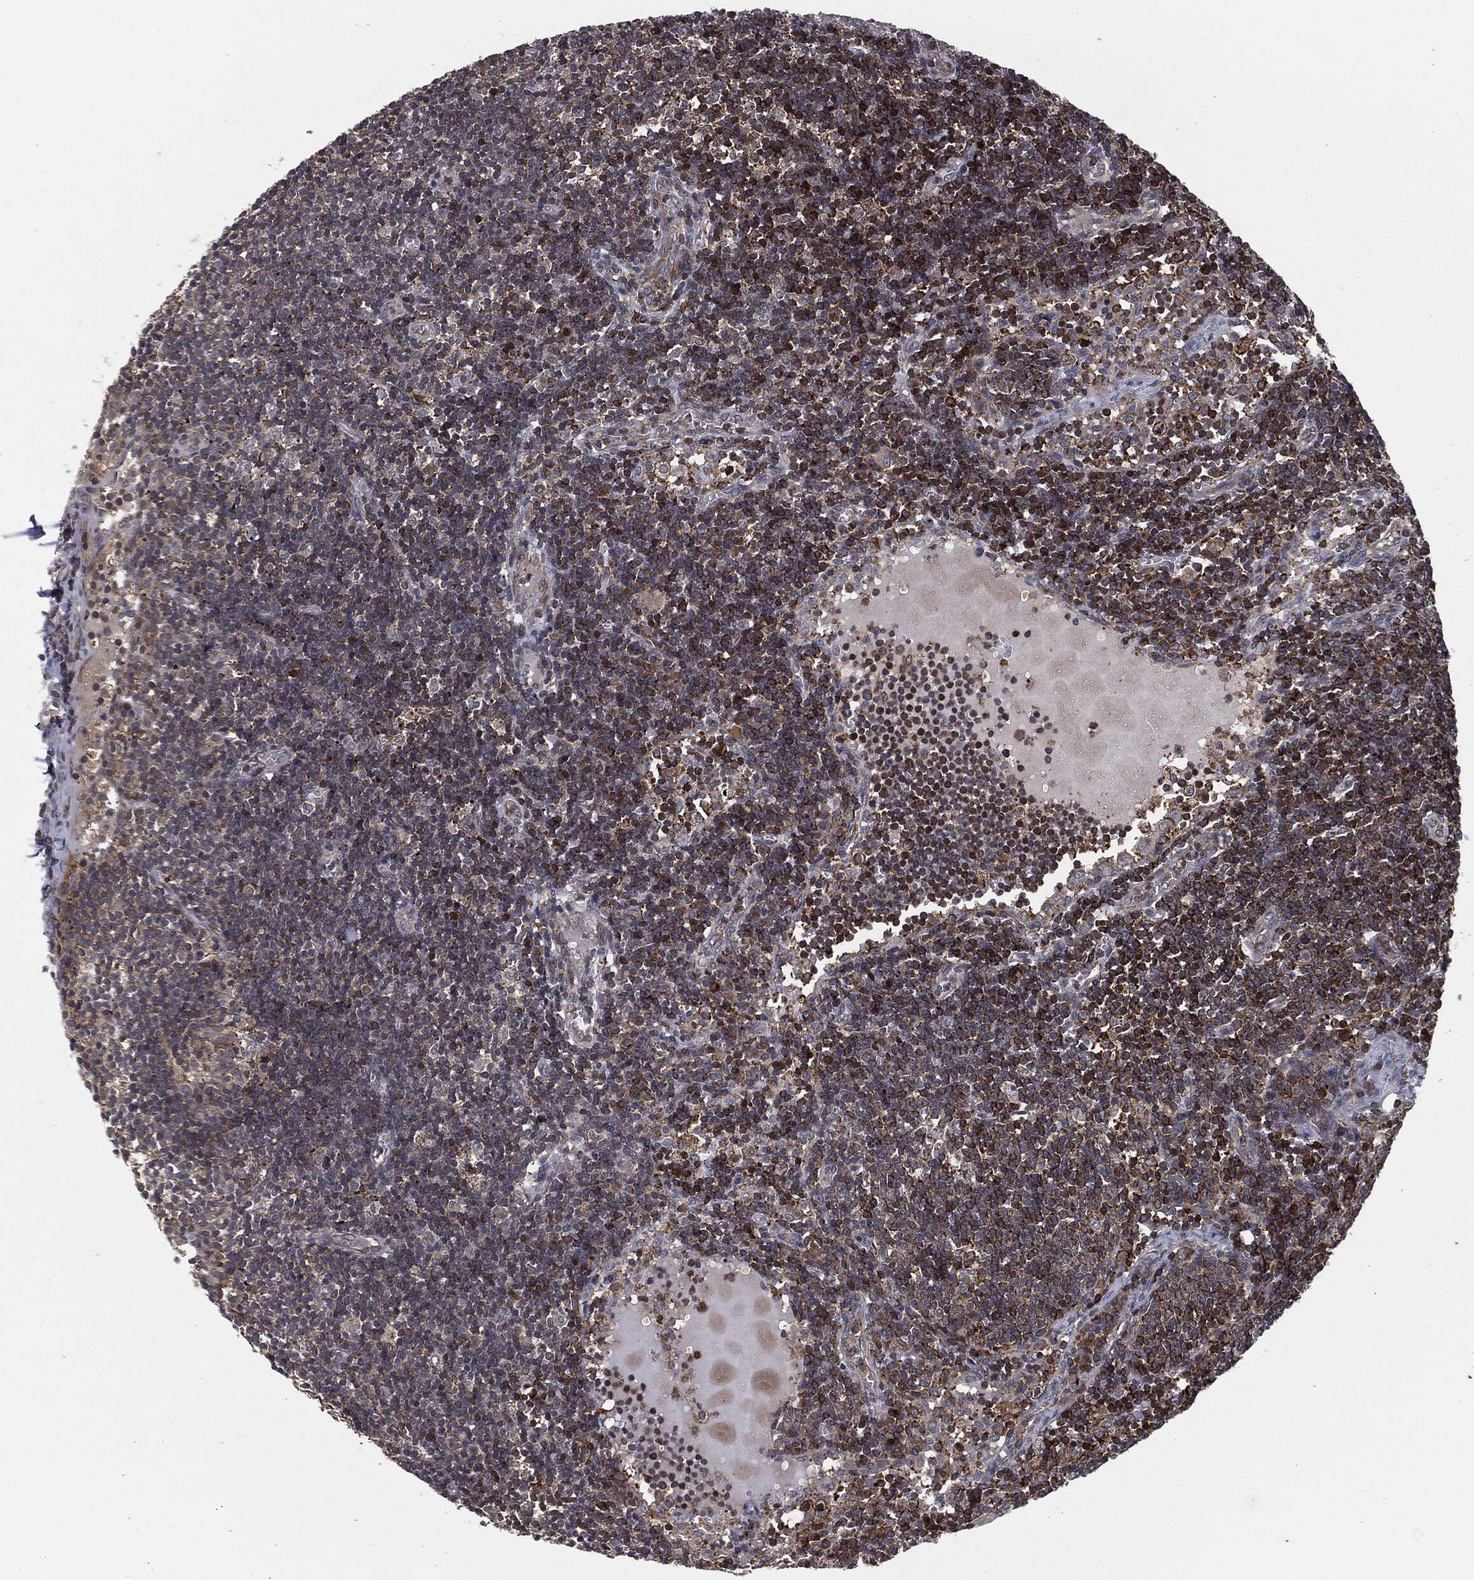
{"staining": {"intensity": "moderate", "quantity": "<25%", "location": "cytoplasmic/membranous"}, "tissue": "lymph node", "cell_type": "Germinal center cells", "image_type": "normal", "snomed": [{"axis": "morphology", "description": "Normal tissue, NOS"}, {"axis": "morphology", "description": "Adenocarcinoma, NOS"}, {"axis": "topography", "description": "Lymph node"}, {"axis": "topography", "description": "Pancreas"}], "caption": "Lymph node stained with immunohistochemistry (IHC) exhibits moderate cytoplasmic/membranous expression in approximately <25% of germinal center cells. (IHC, brightfield microscopy, high magnification).", "gene": "UBR1", "patient": {"sex": "female", "age": 58}}